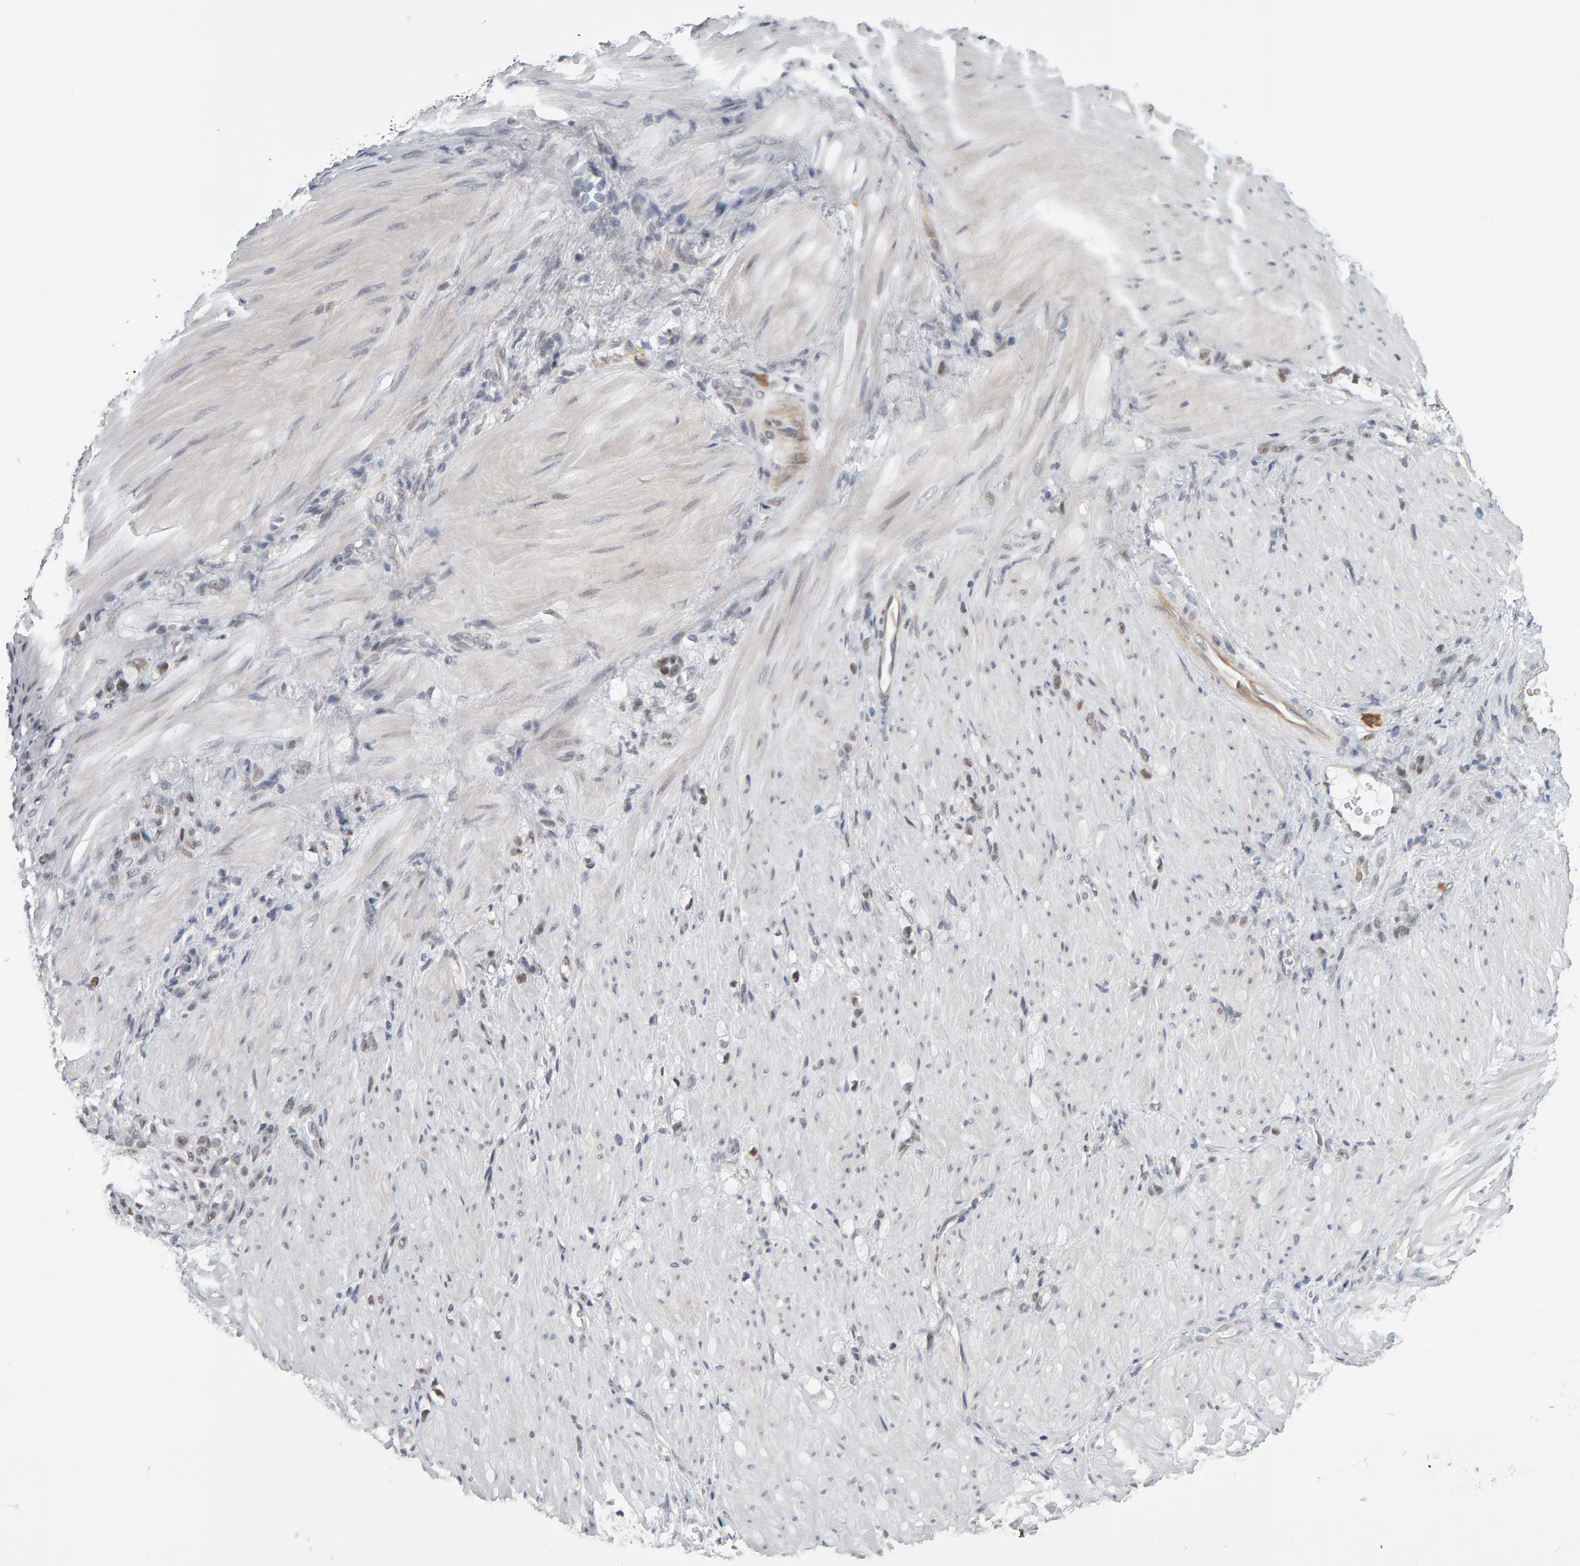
{"staining": {"intensity": "weak", "quantity": "<25%", "location": "nuclear"}, "tissue": "stomach cancer", "cell_type": "Tumor cells", "image_type": "cancer", "snomed": [{"axis": "morphology", "description": "Normal tissue, NOS"}, {"axis": "morphology", "description": "Adenocarcinoma, NOS"}, {"axis": "topography", "description": "Stomach"}], "caption": "Immunohistochemistry of human stomach cancer exhibits no positivity in tumor cells.", "gene": "ATF7IP", "patient": {"sex": "male", "age": 82}}